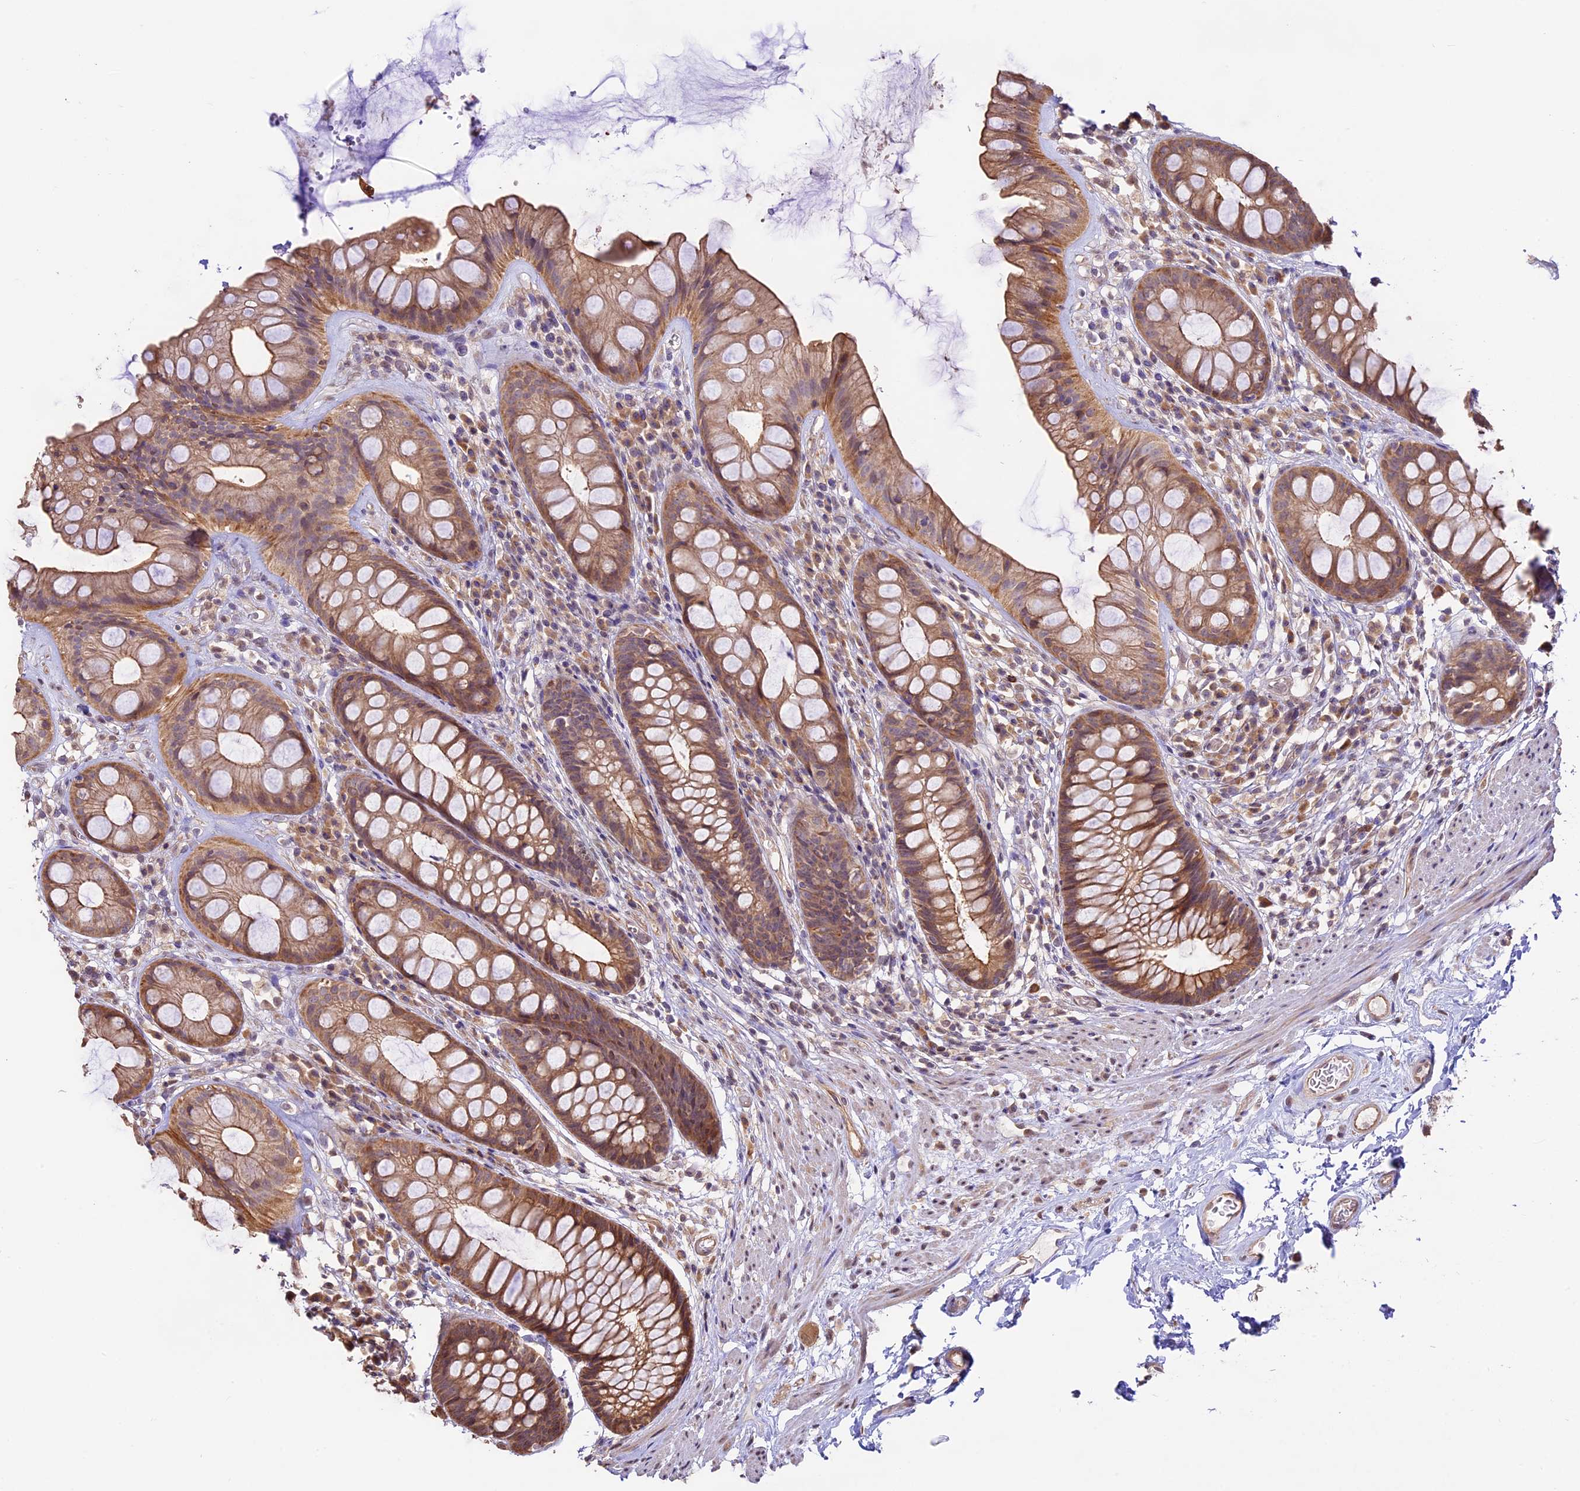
{"staining": {"intensity": "moderate", "quantity": ">75%", "location": "cytoplasmic/membranous"}, "tissue": "rectum", "cell_type": "Glandular cells", "image_type": "normal", "snomed": [{"axis": "morphology", "description": "Normal tissue, NOS"}, {"axis": "topography", "description": "Rectum"}], "caption": "Brown immunohistochemical staining in unremarkable rectum displays moderate cytoplasmic/membranous expression in about >75% of glandular cells.", "gene": "BCAS4", "patient": {"sex": "male", "age": 74}}